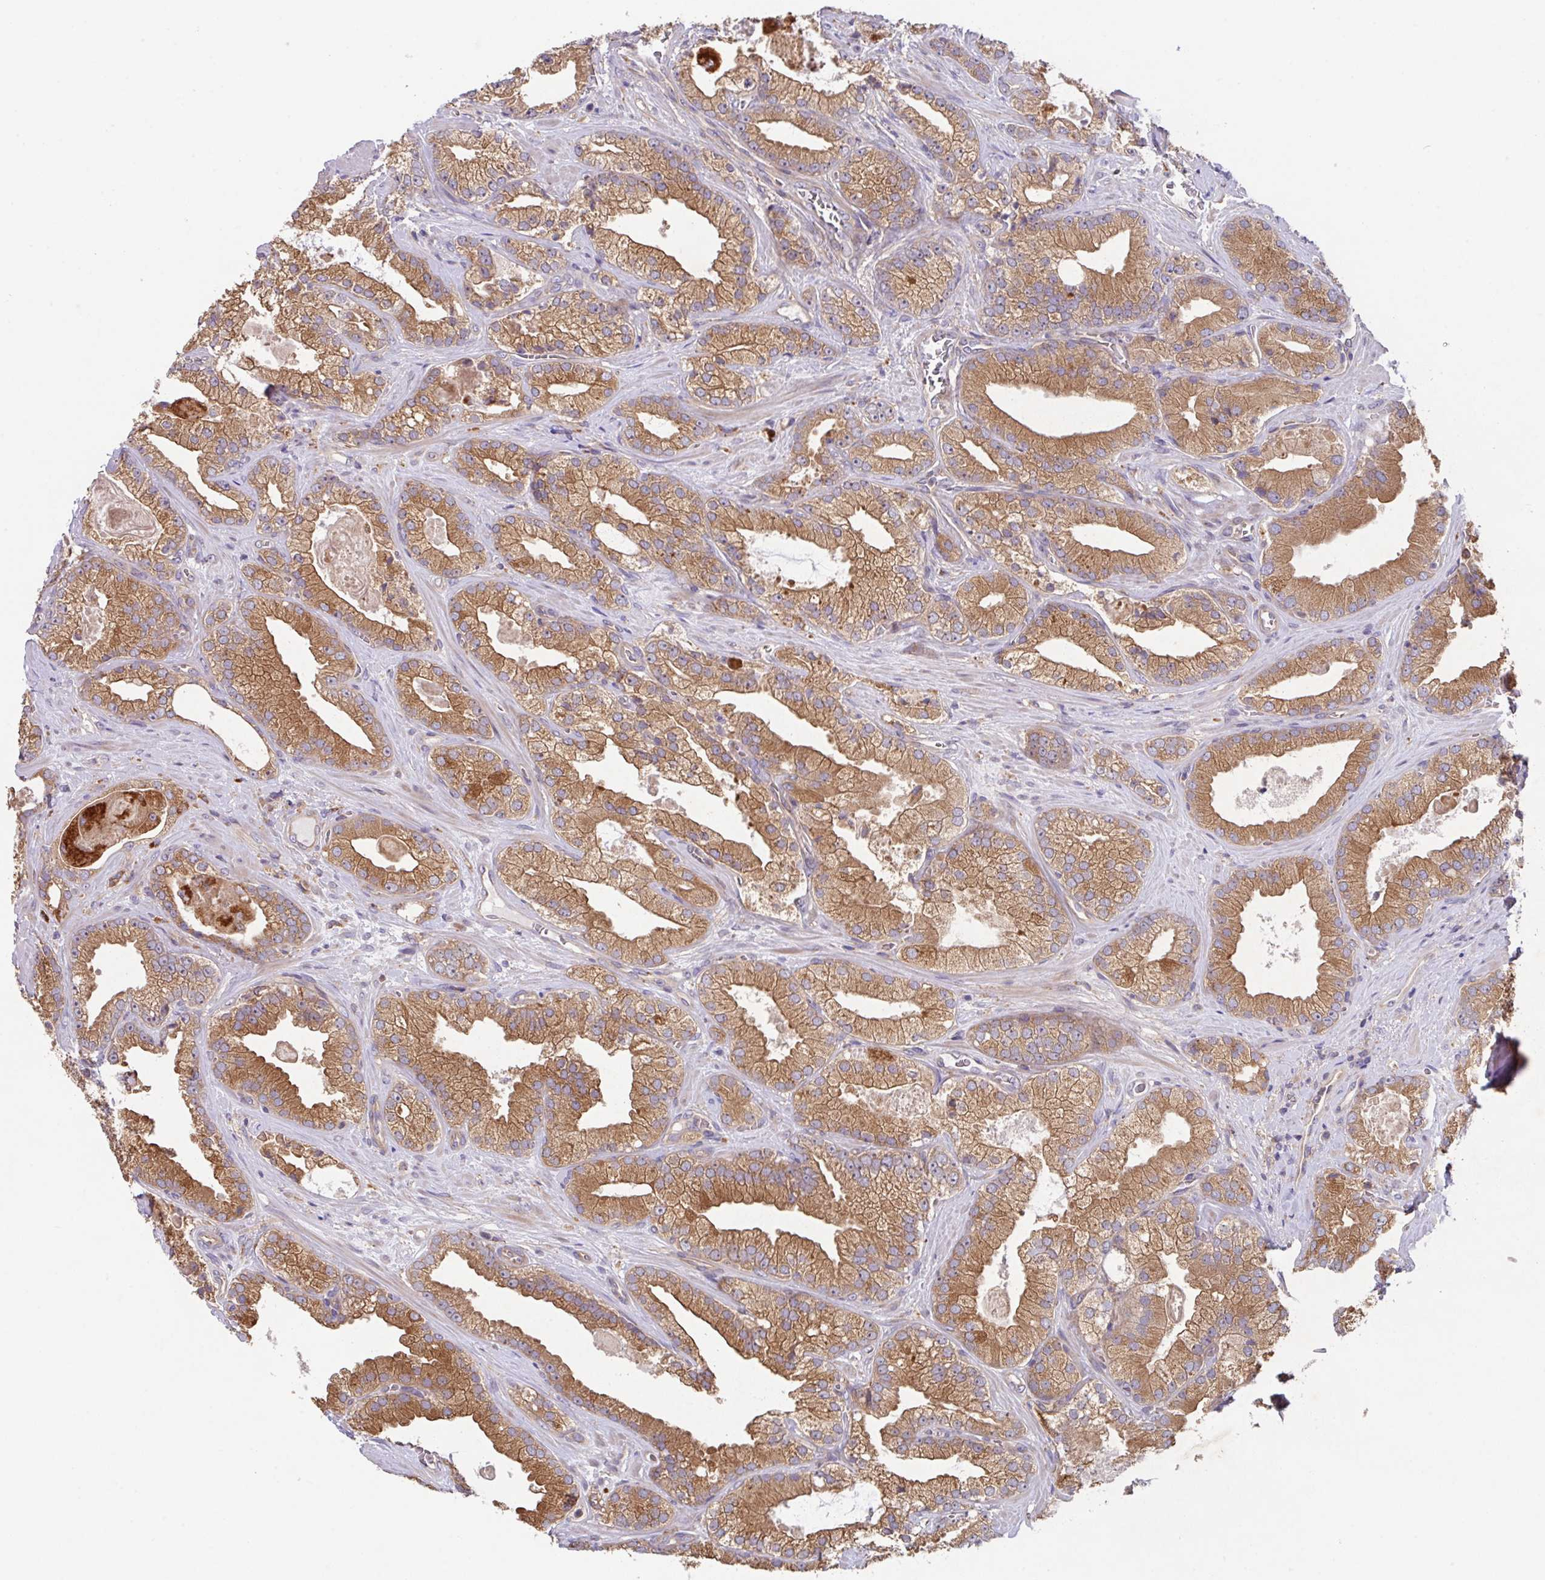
{"staining": {"intensity": "moderate", "quantity": ">75%", "location": "cytoplasmic/membranous"}, "tissue": "prostate cancer", "cell_type": "Tumor cells", "image_type": "cancer", "snomed": [{"axis": "morphology", "description": "Adenocarcinoma, High grade"}, {"axis": "topography", "description": "Prostate"}], "caption": "Immunohistochemistry staining of prostate adenocarcinoma (high-grade), which demonstrates medium levels of moderate cytoplasmic/membranous expression in approximately >75% of tumor cells indicating moderate cytoplasmic/membranous protein expression. The staining was performed using DAB (brown) for protein detection and nuclei were counterstained in hematoxylin (blue).", "gene": "TRIM14", "patient": {"sex": "male", "age": 68}}